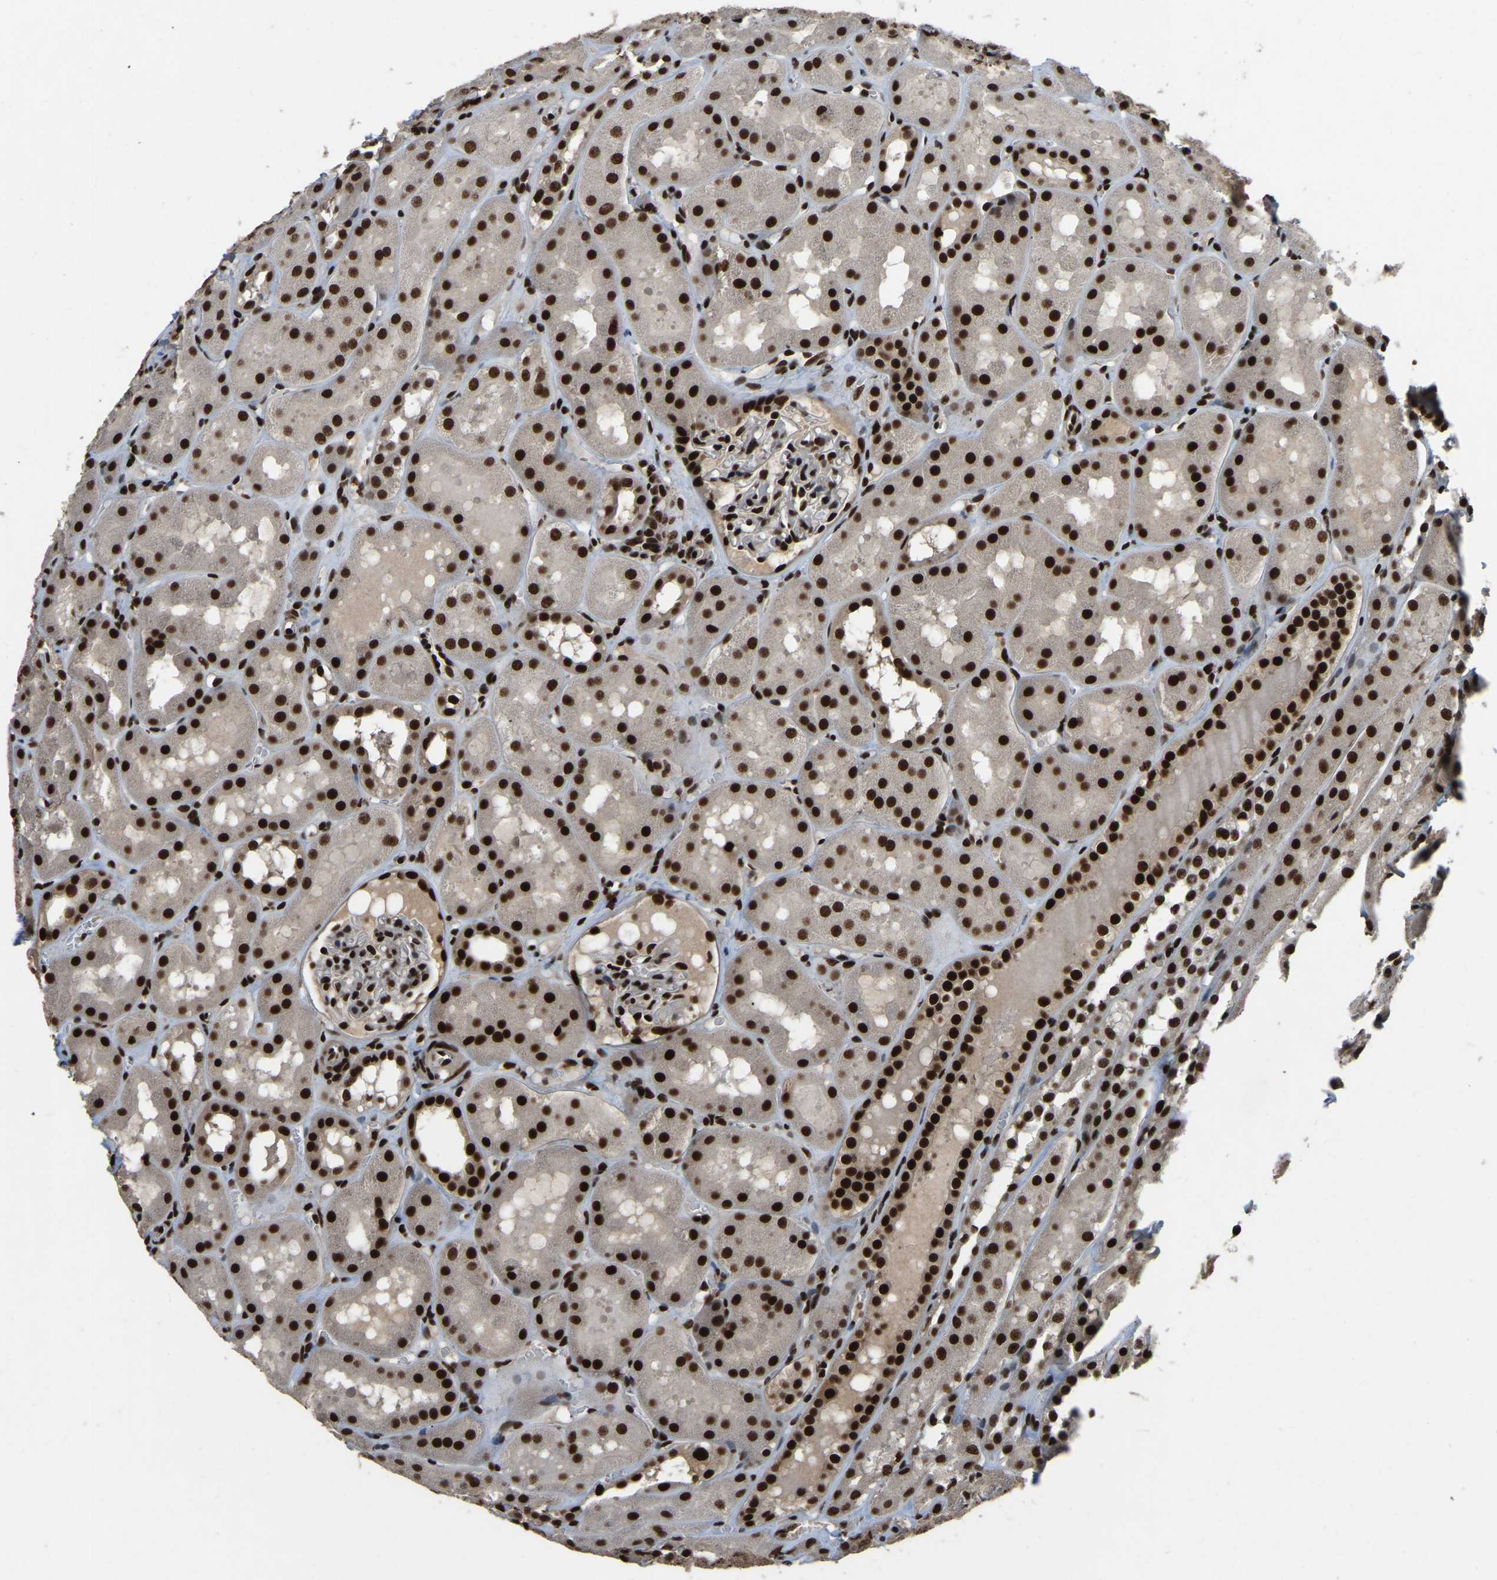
{"staining": {"intensity": "strong", "quantity": ">75%", "location": "nuclear"}, "tissue": "kidney", "cell_type": "Cells in glomeruli", "image_type": "normal", "snomed": [{"axis": "morphology", "description": "Normal tissue, NOS"}, {"axis": "topography", "description": "Kidney"}, {"axis": "topography", "description": "Urinary bladder"}], "caption": "Immunohistochemical staining of normal kidney shows high levels of strong nuclear staining in about >75% of cells in glomeruli. (DAB IHC, brown staining for protein, blue staining for nuclei).", "gene": "TBL1XR1", "patient": {"sex": "male", "age": 16}}